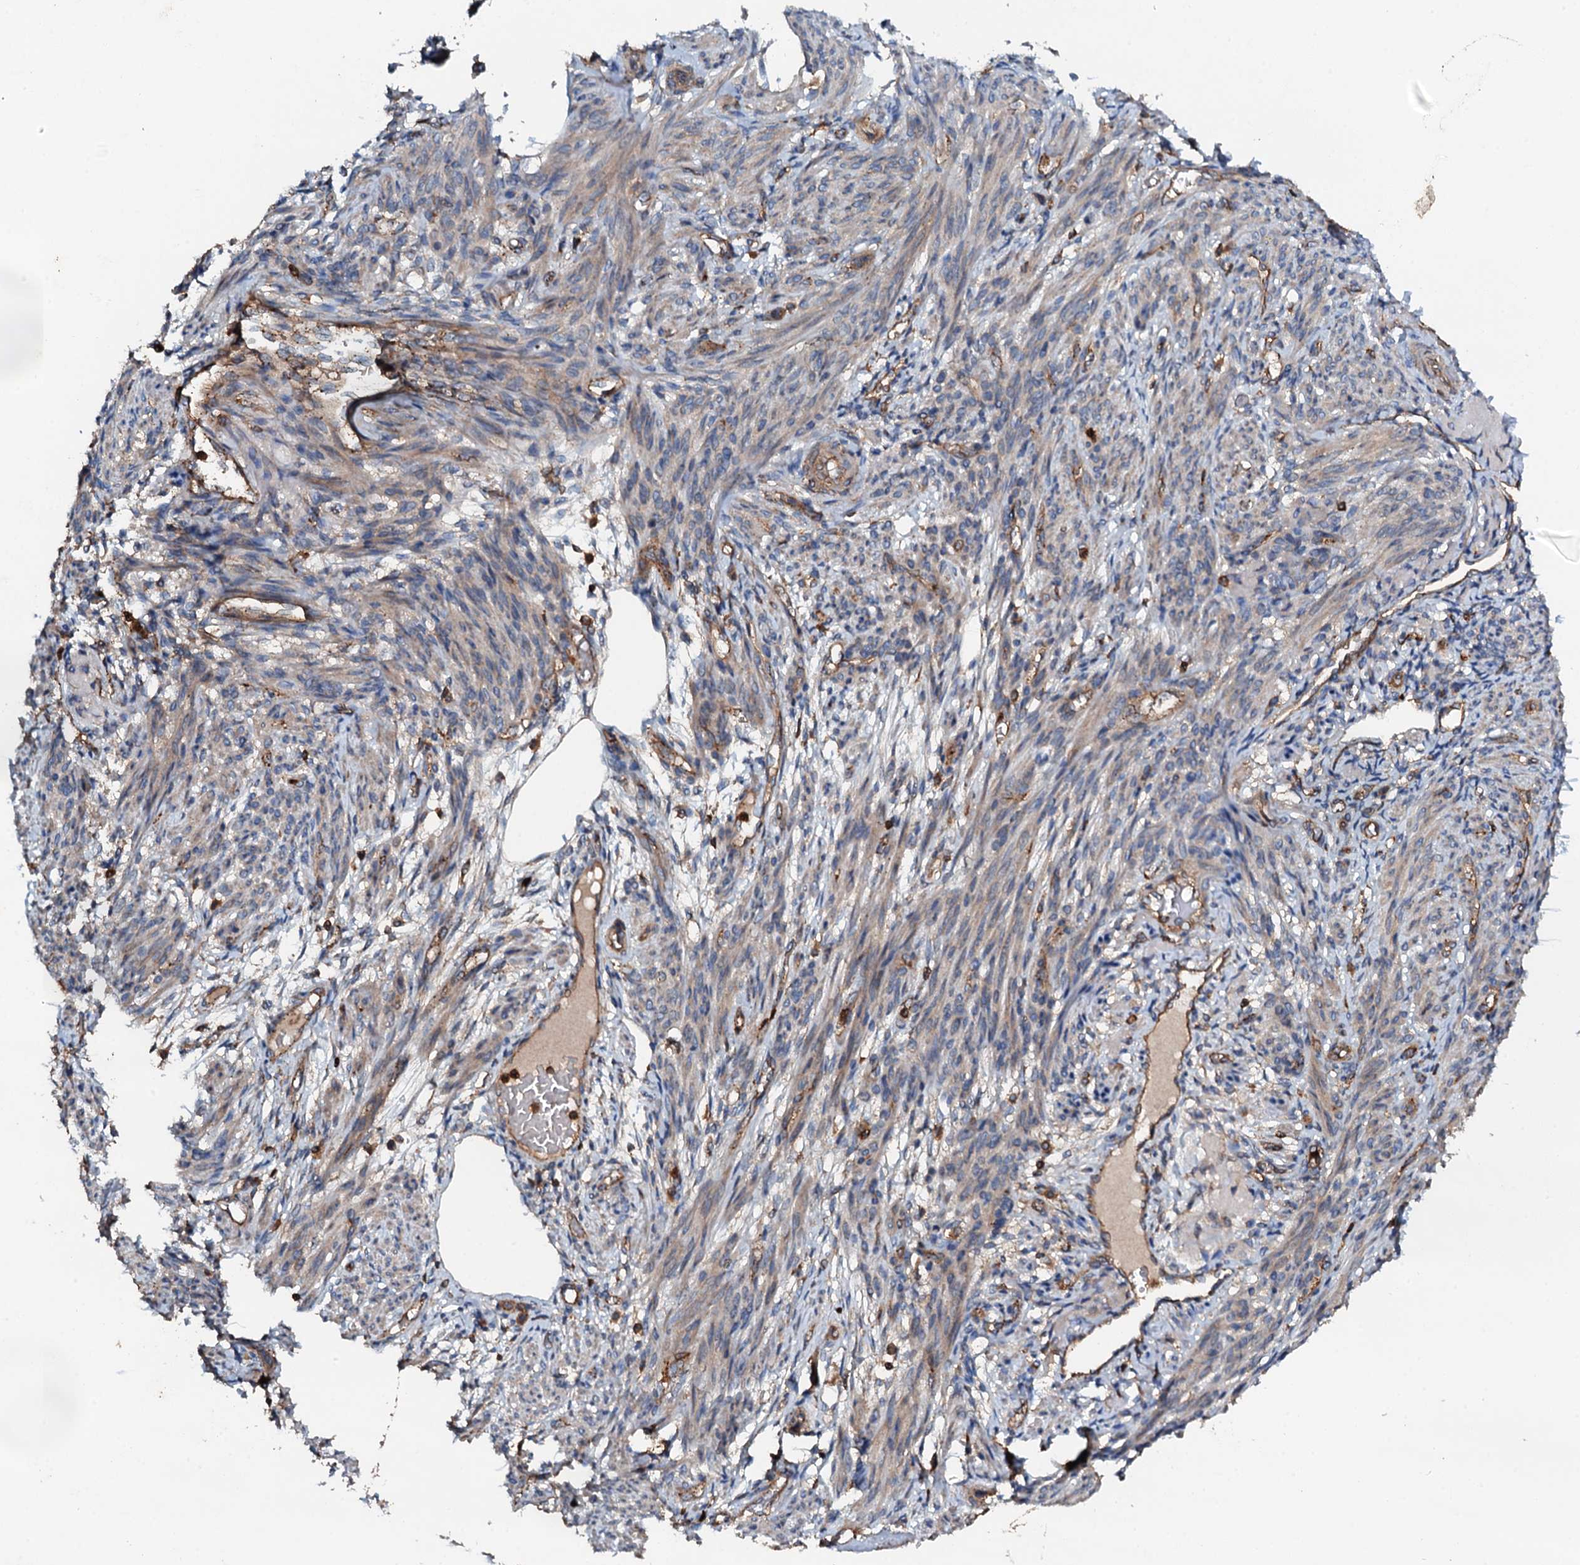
{"staining": {"intensity": "moderate", "quantity": "25%-75%", "location": "cytoplasmic/membranous"}, "tissue": "smooth muscle", "cell_type": "Smooth muscle cells", "image_type": "normal", "snomed": [{"axis": "morphology", "description": "Normal tissue, NOS"}, {"axis": "topography", "description": "Smooth muscle"}], "caption": "Immunohistochemistry of unremarkable smooth muscle exhibits medium levels of moderate cytoplasmic/membranous staining in approximately 25%-75% of smooth muscle cells.", "gene": "GRK2", "patient": {"sex": "female", "age": 39}}